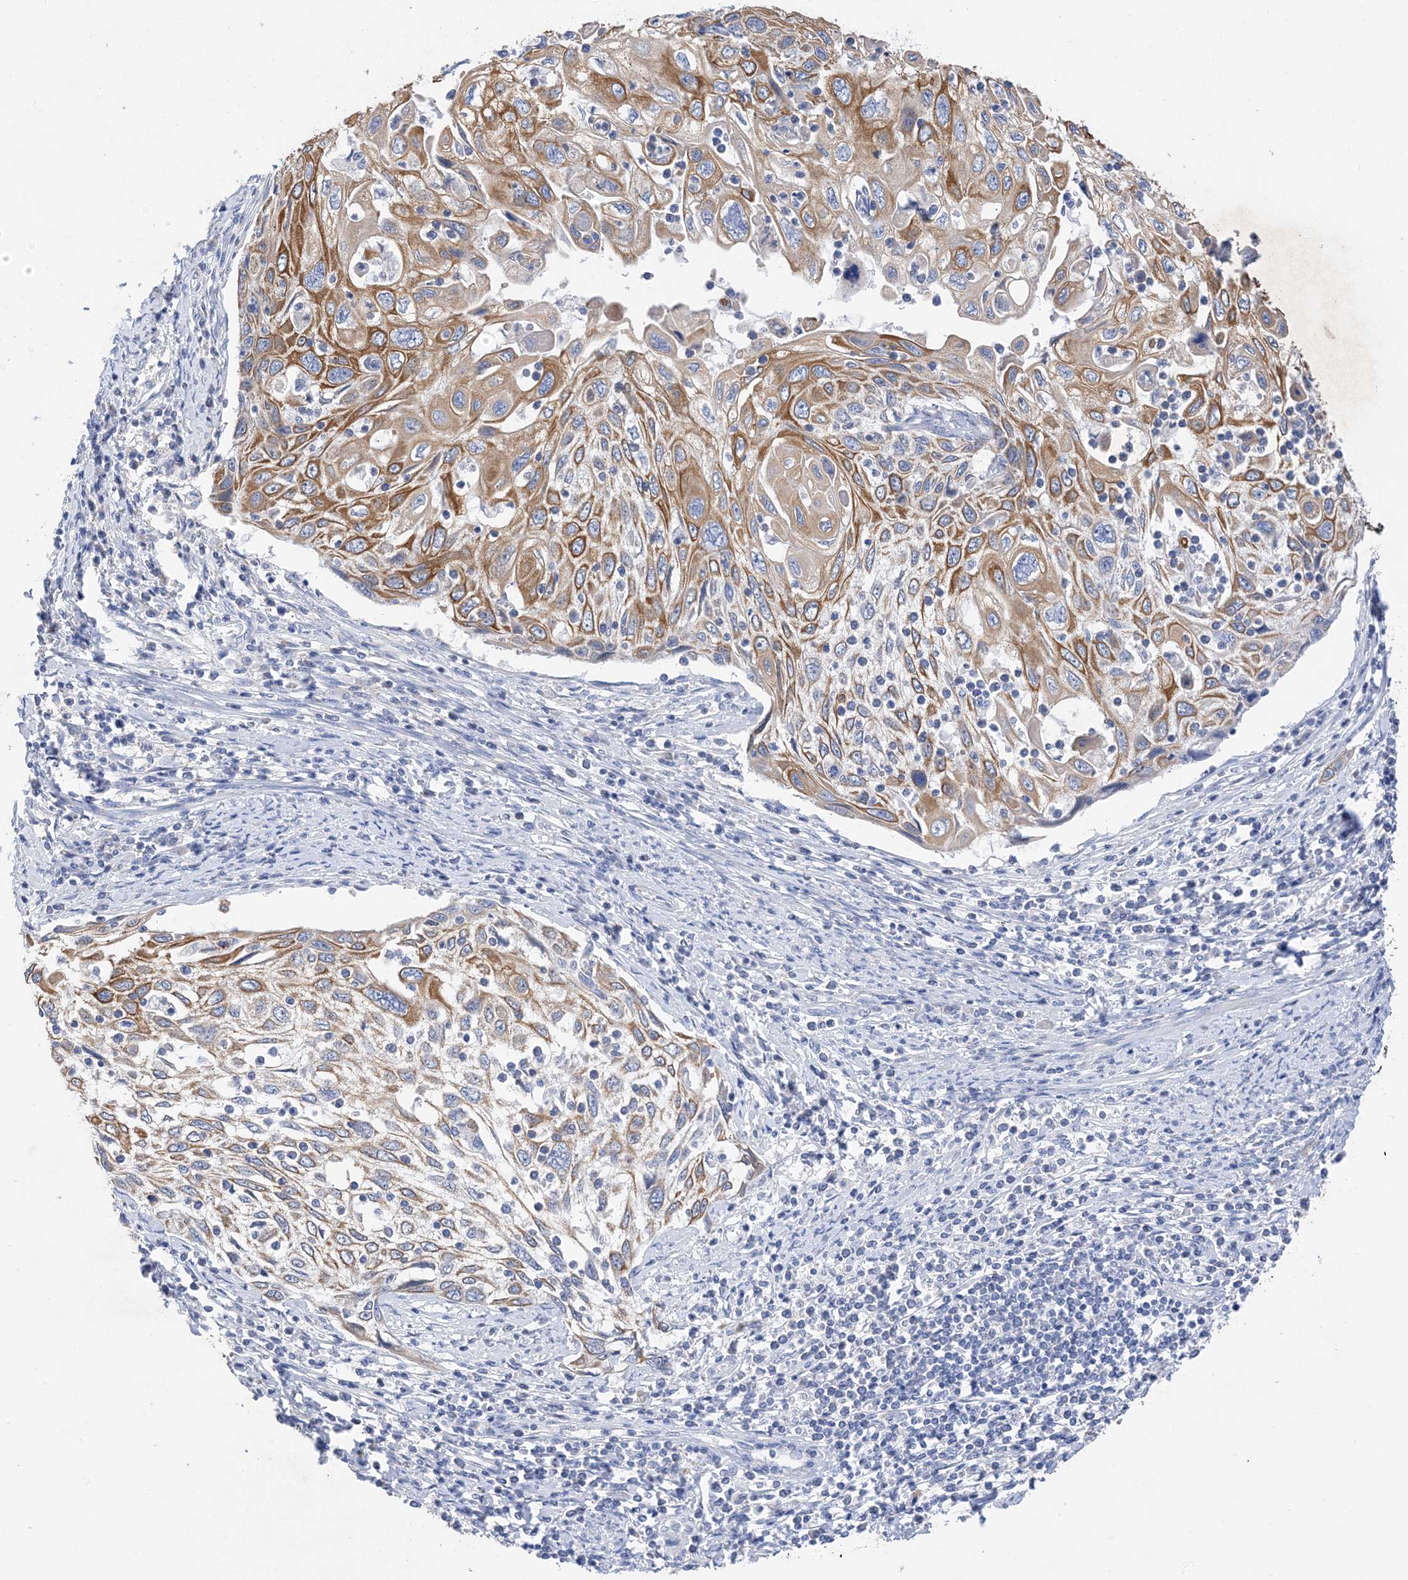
{"staining": {"intensity": "moderate", "quantity": ">75%", "location": "cytoplasmic/membranous"}, "tissue": "cervical cancer", "cell_type": "Tumor cells", "image_type": "cancer", "snomed": [{"axis": "morphology", "description": "Squamous cell carcinoma, NOS"}, {"axis": "topography", "description": "Cervix"}], "caption": "Cervical cancer stained with a brown dye displays moderate cytoplasmic/membranous positive expression in about >75% of tumor cells.", "gene": "PLK4", "patient": {"sex": "female", "age": 70}}